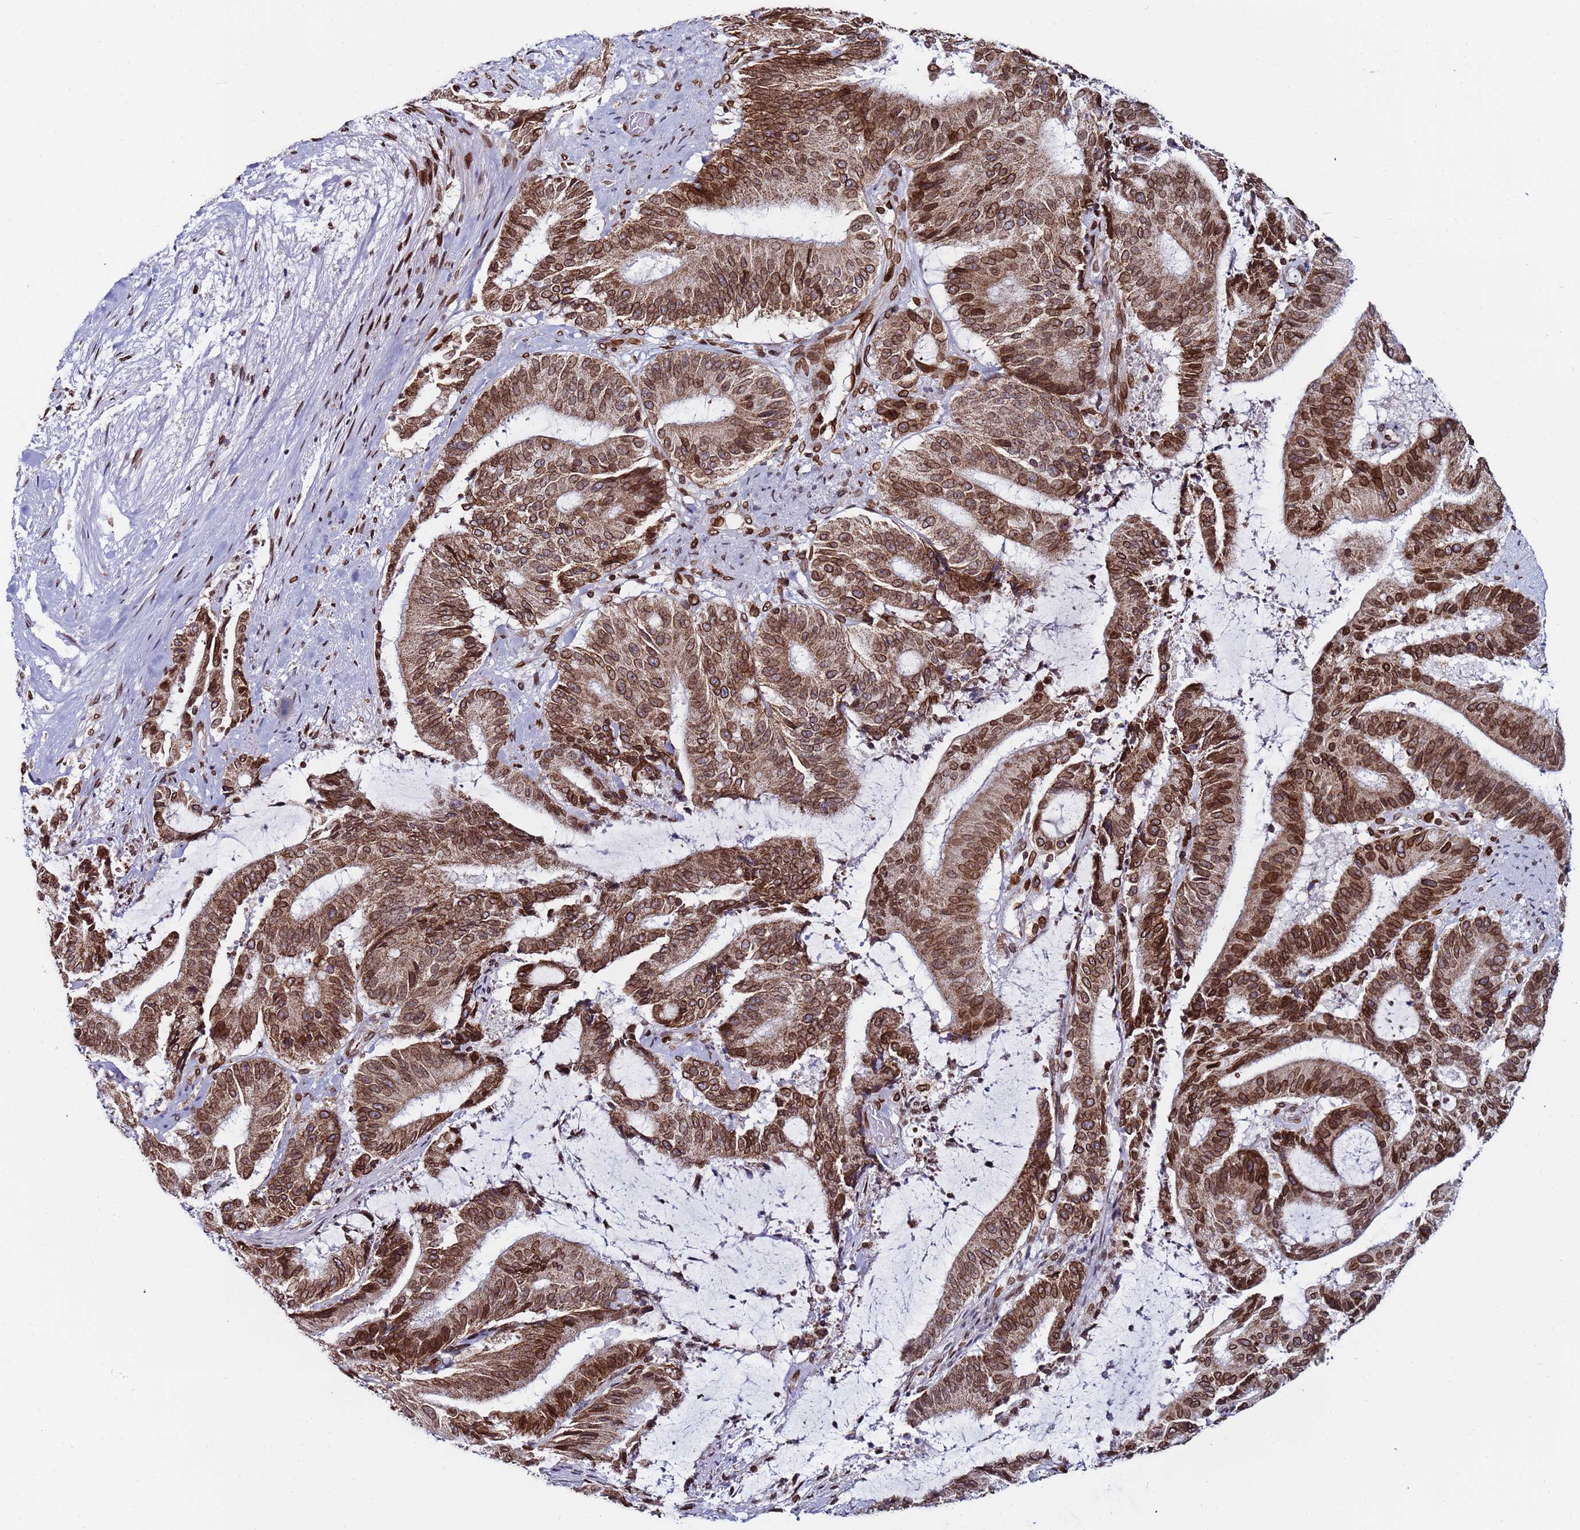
{"staining": {"intensity": "moderate", "quantity": ">75%", "location": "cytoplasmic/membranous,nuclear"}, "tissue": "liver cancer", "cell_type": "Tumor cells", "image_type": "cancer", "snomed": [{"axis": "morphology", "description": "Normal tissue, NOS"}, {"axis": "morphology", "description": "Cholangiocarcinoma"}, {"axis": "topography", "description": "Liver"}, {"axis": "topography", "description": "Peripheral nerve tissue"}], "caption": "Protein expression analysis of cholangiocarcinoma (liver) displays moderate cytoplasmic/membranous and nuclear expression in approximately >75% of tumor cells. (Stains: DAB in brown, nuclei in blue, Microscopy: brightfield microscopy at high magnification).", "gene": "TOR1AIP1", "patient": {"sex": "female", "age": 73}}